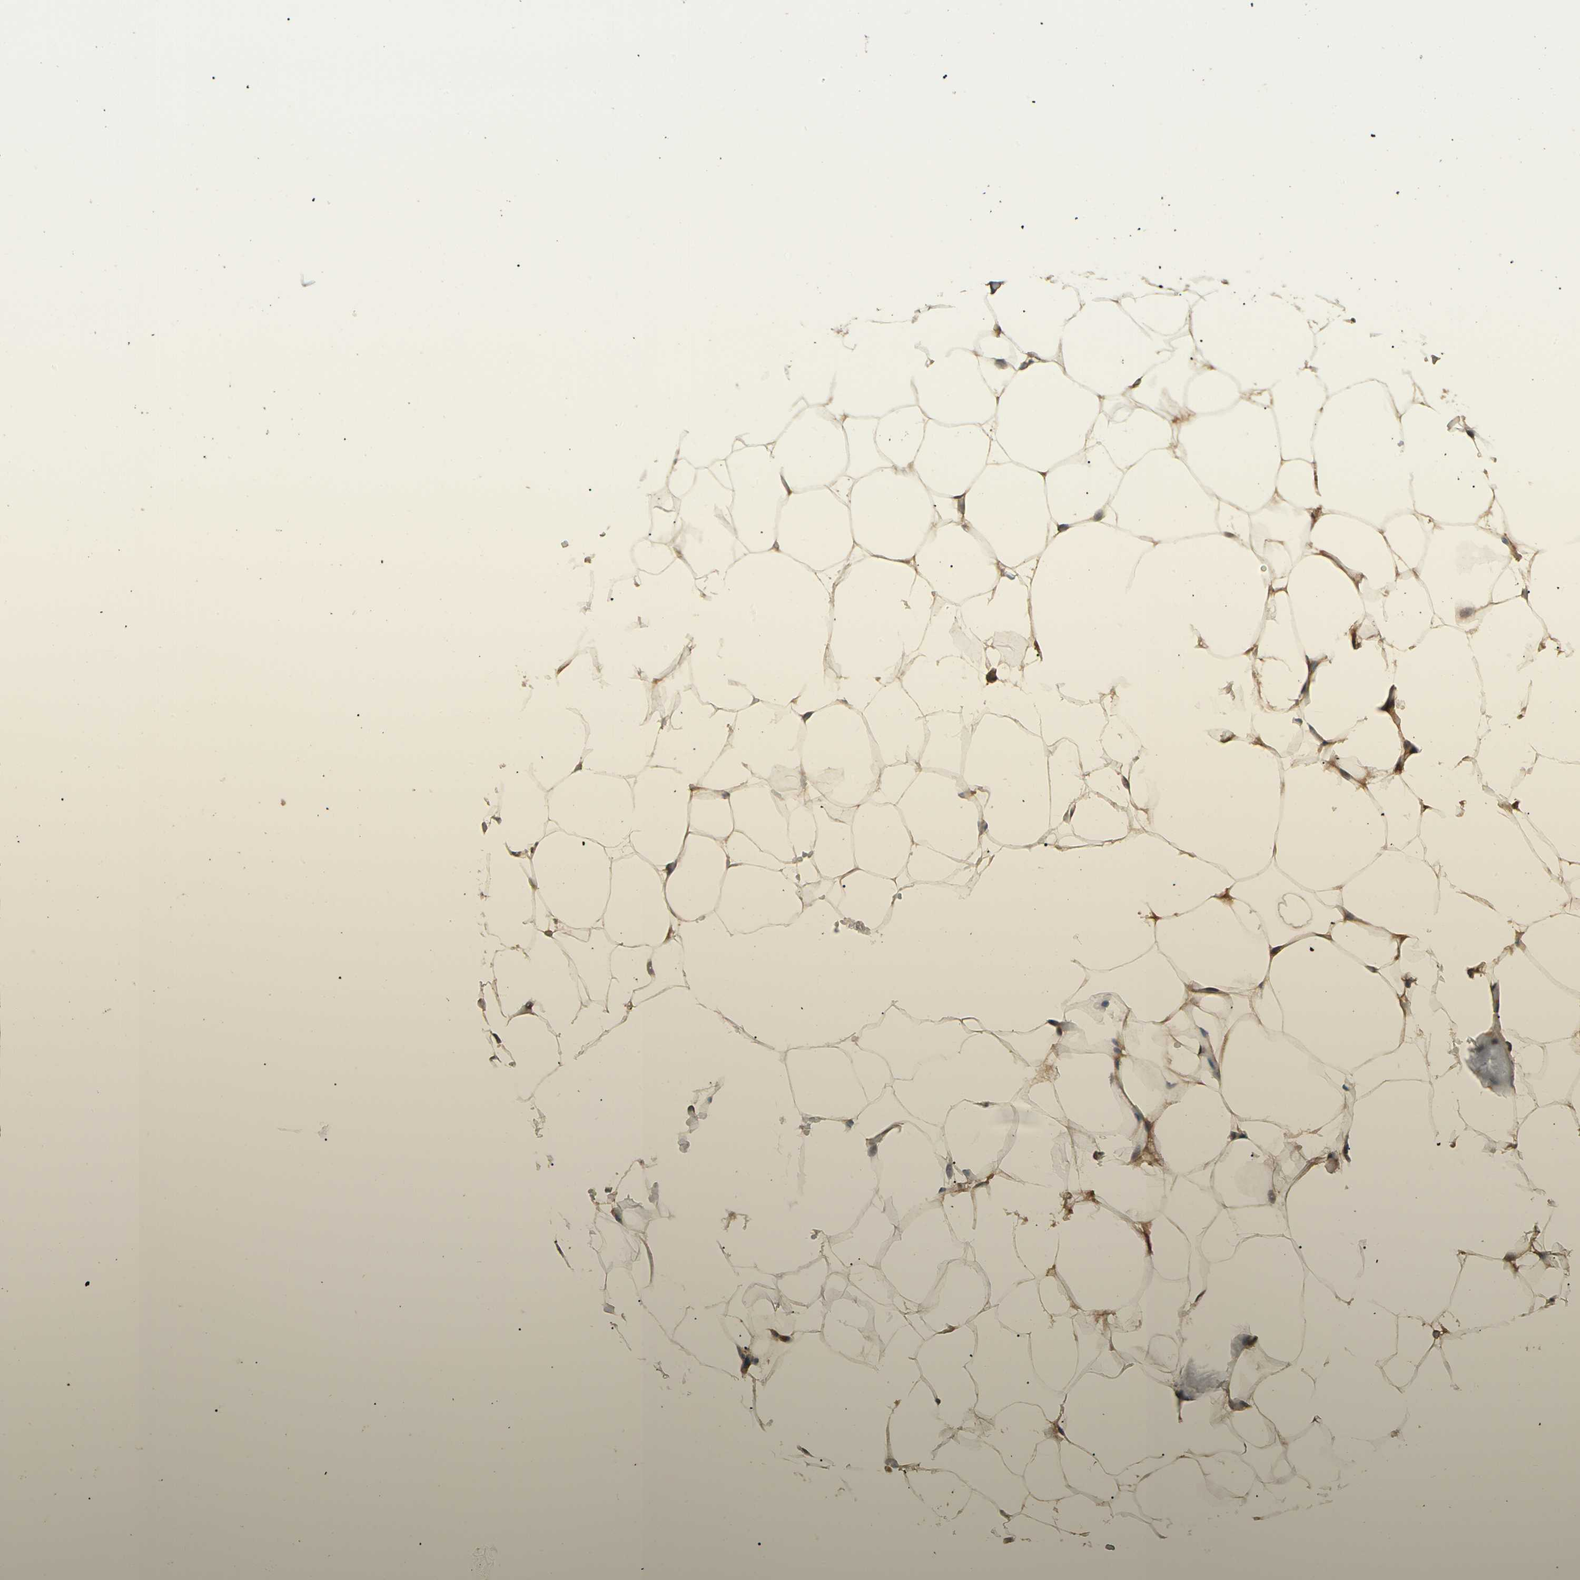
{"staining": {"intensity": "moderate", "quantity": ">75%", "location": "cytoplasmic/membranous"}, "tissue": "adipose tissue", "cell_type": "Adipocytes", "image_type": "normal", "snomed": [{"axis": "morphology", "description": "Normal tissue, NOS"}, {"axis": "topography", "description": "Breast"}, {"axis": "topography", "description": "Adipose tissue"}], "caption": "Immunohistochemical staining of normal adipose tissue displays moderate cytoplasmic/membranous protein staining in about >75% of adipocytes. (Stains: DAB (3,3'-diaminobenzidine) in brown, nuclei in blue, Microscopy: brightfield microscopy at high magnification).", "gene": "RNF14", "patient": {"sex": "female", "age": 25}}